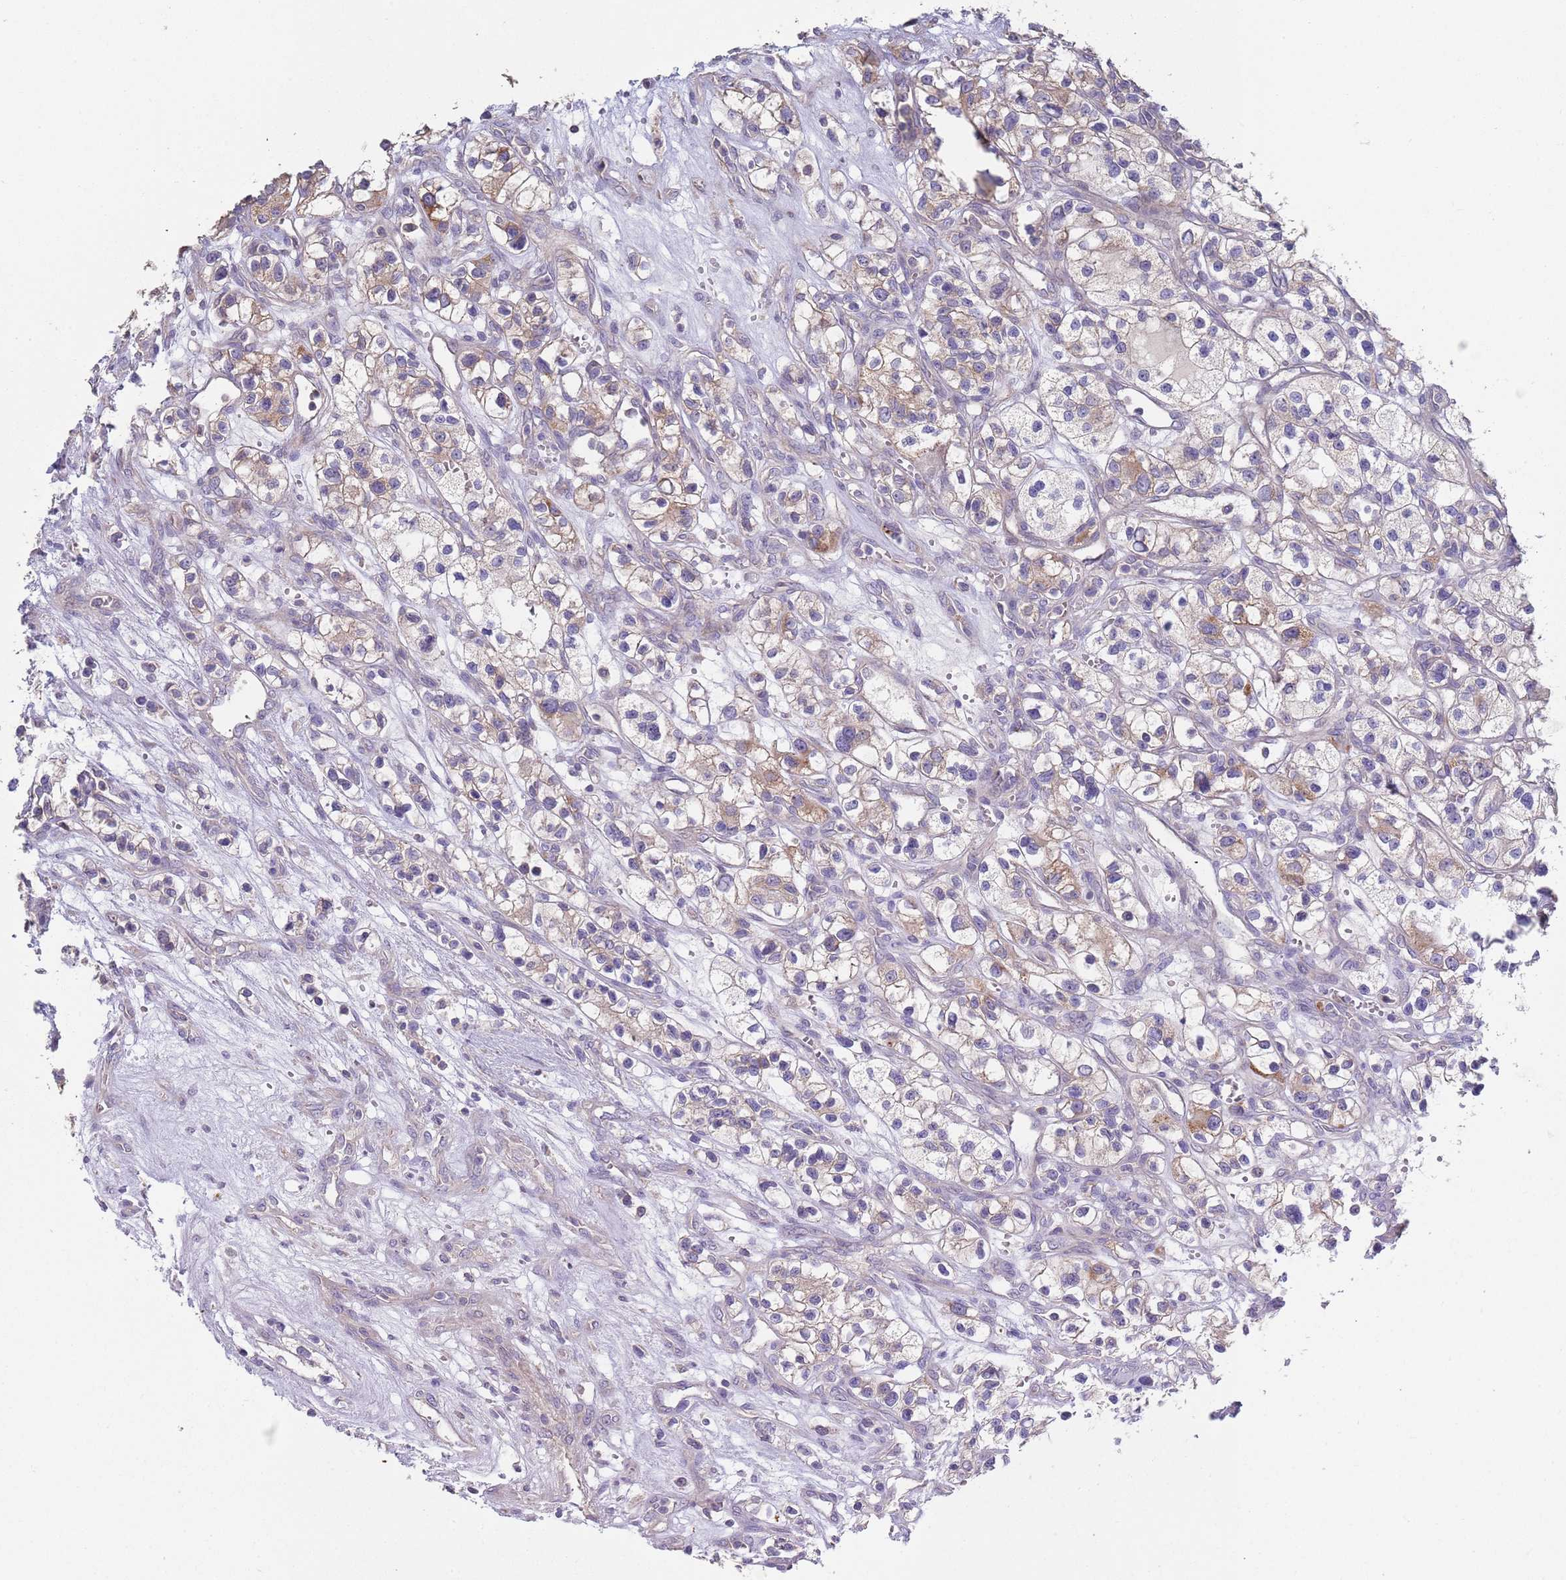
{"staining": {"intensity": "weak", "quantity": "<25%", "location": "cytoplasmic/membranous"}, "tissue": "renal cancer", "cell_type": "Tumor cells", "image_type": "cancer", "snomed": [{"axis": "morphology", "description": "Adenocarcinoma, NOS"}, {"axis": "topography", "description": "Kidney"}], "caption": "Immunohistochemical staining of renal cancer displays no significant staining in tumor cells.", "gene": "ABCC10", "patient": {"sex": "female", "age": 57}}